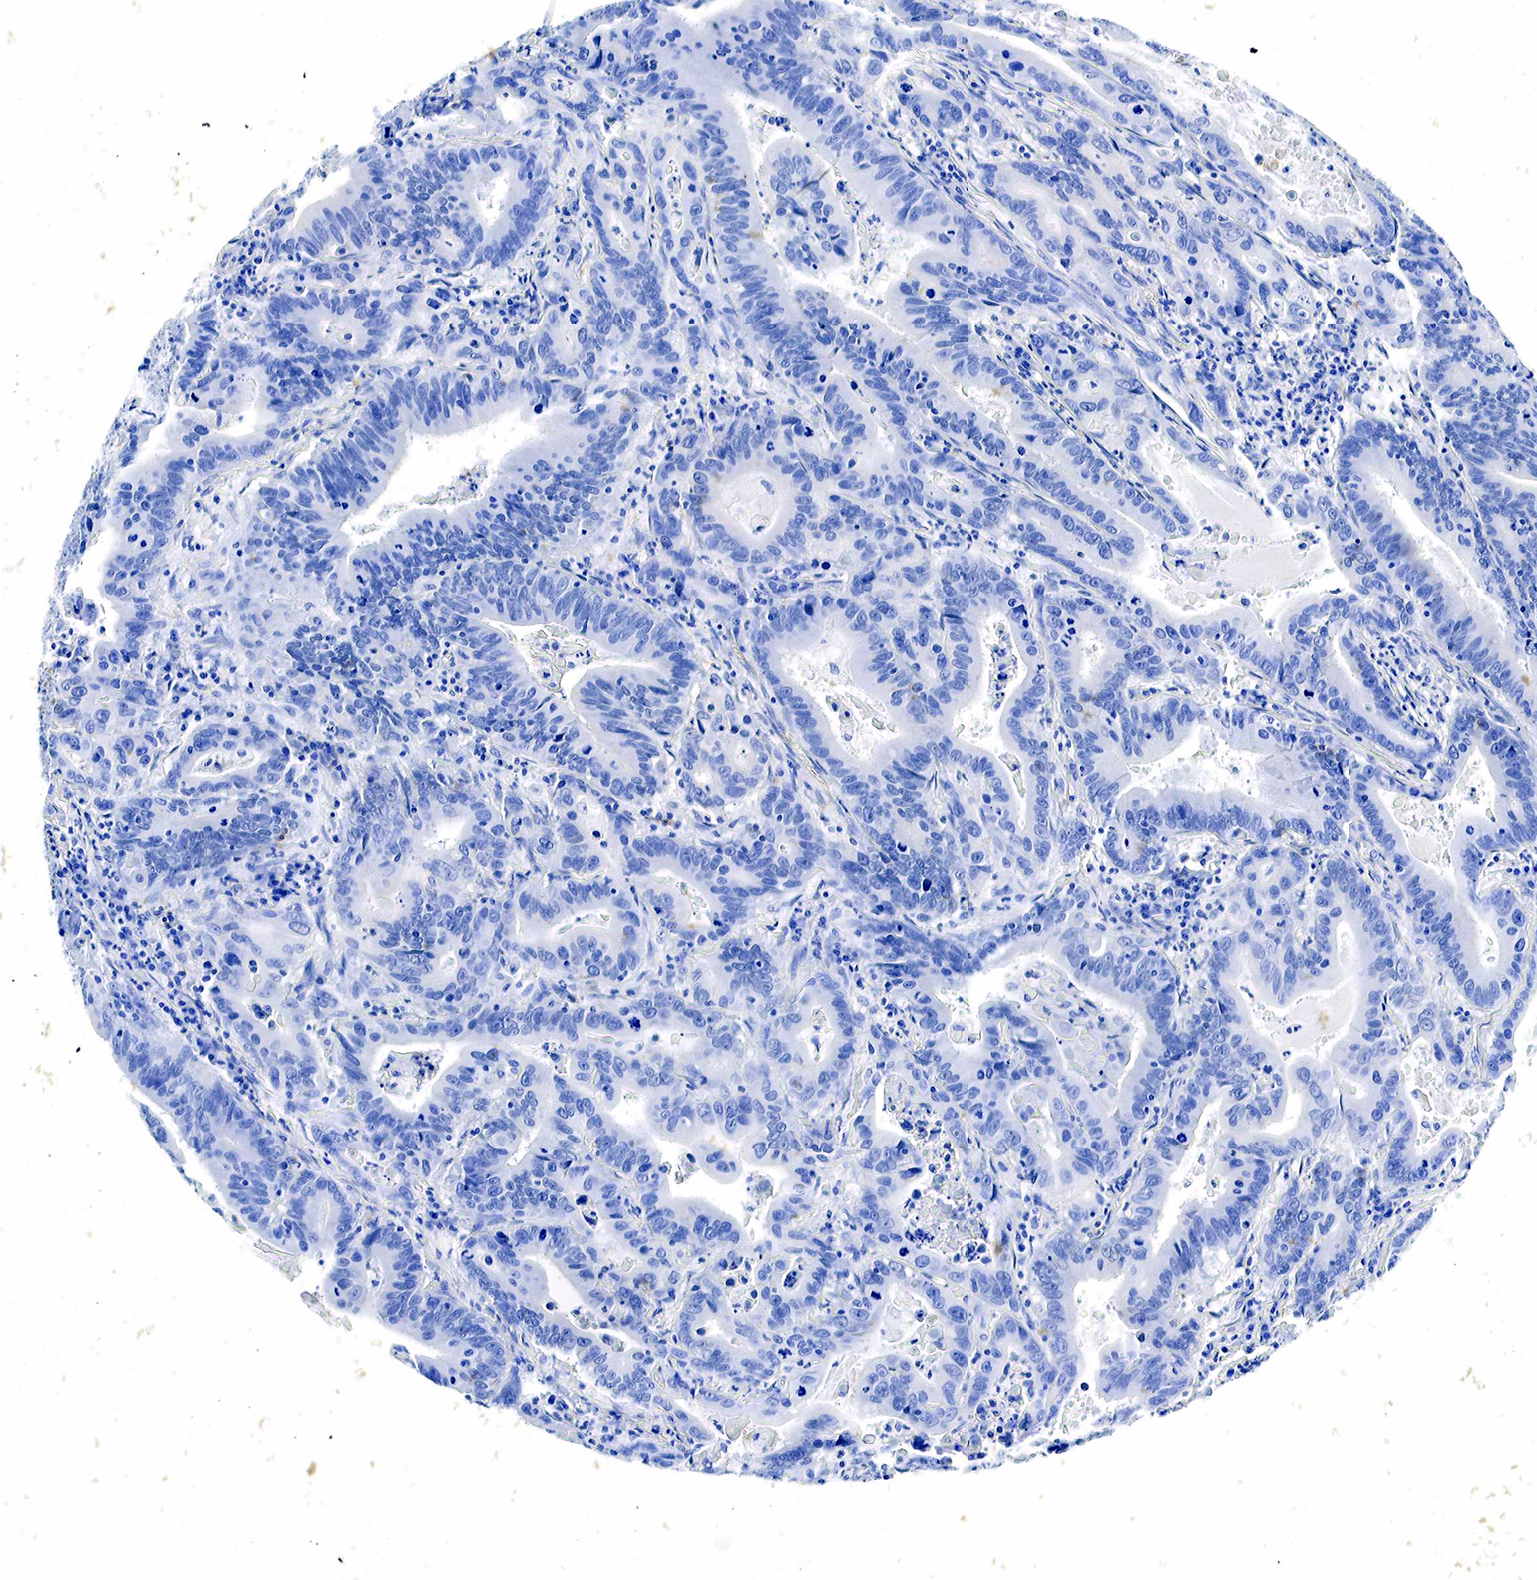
{"staining": {"intensity": "negative", "quantity": "none", "location": "none"}, "tissue": "stomach cancer", "cell_type": "Tumor cells", "image_type": "cancer", "snomed": [{"axis": "morphology", "description": "Adenocarcinoma, NOS"}, {"axis": "topography", "description": "Stomach, upper"}], "caption": "The image reveals no significant staining in tumor cells of stomach cancer (adenocarcinoma).", "gene": "GCG", "patient": {"sex": "male", "age": 63}}